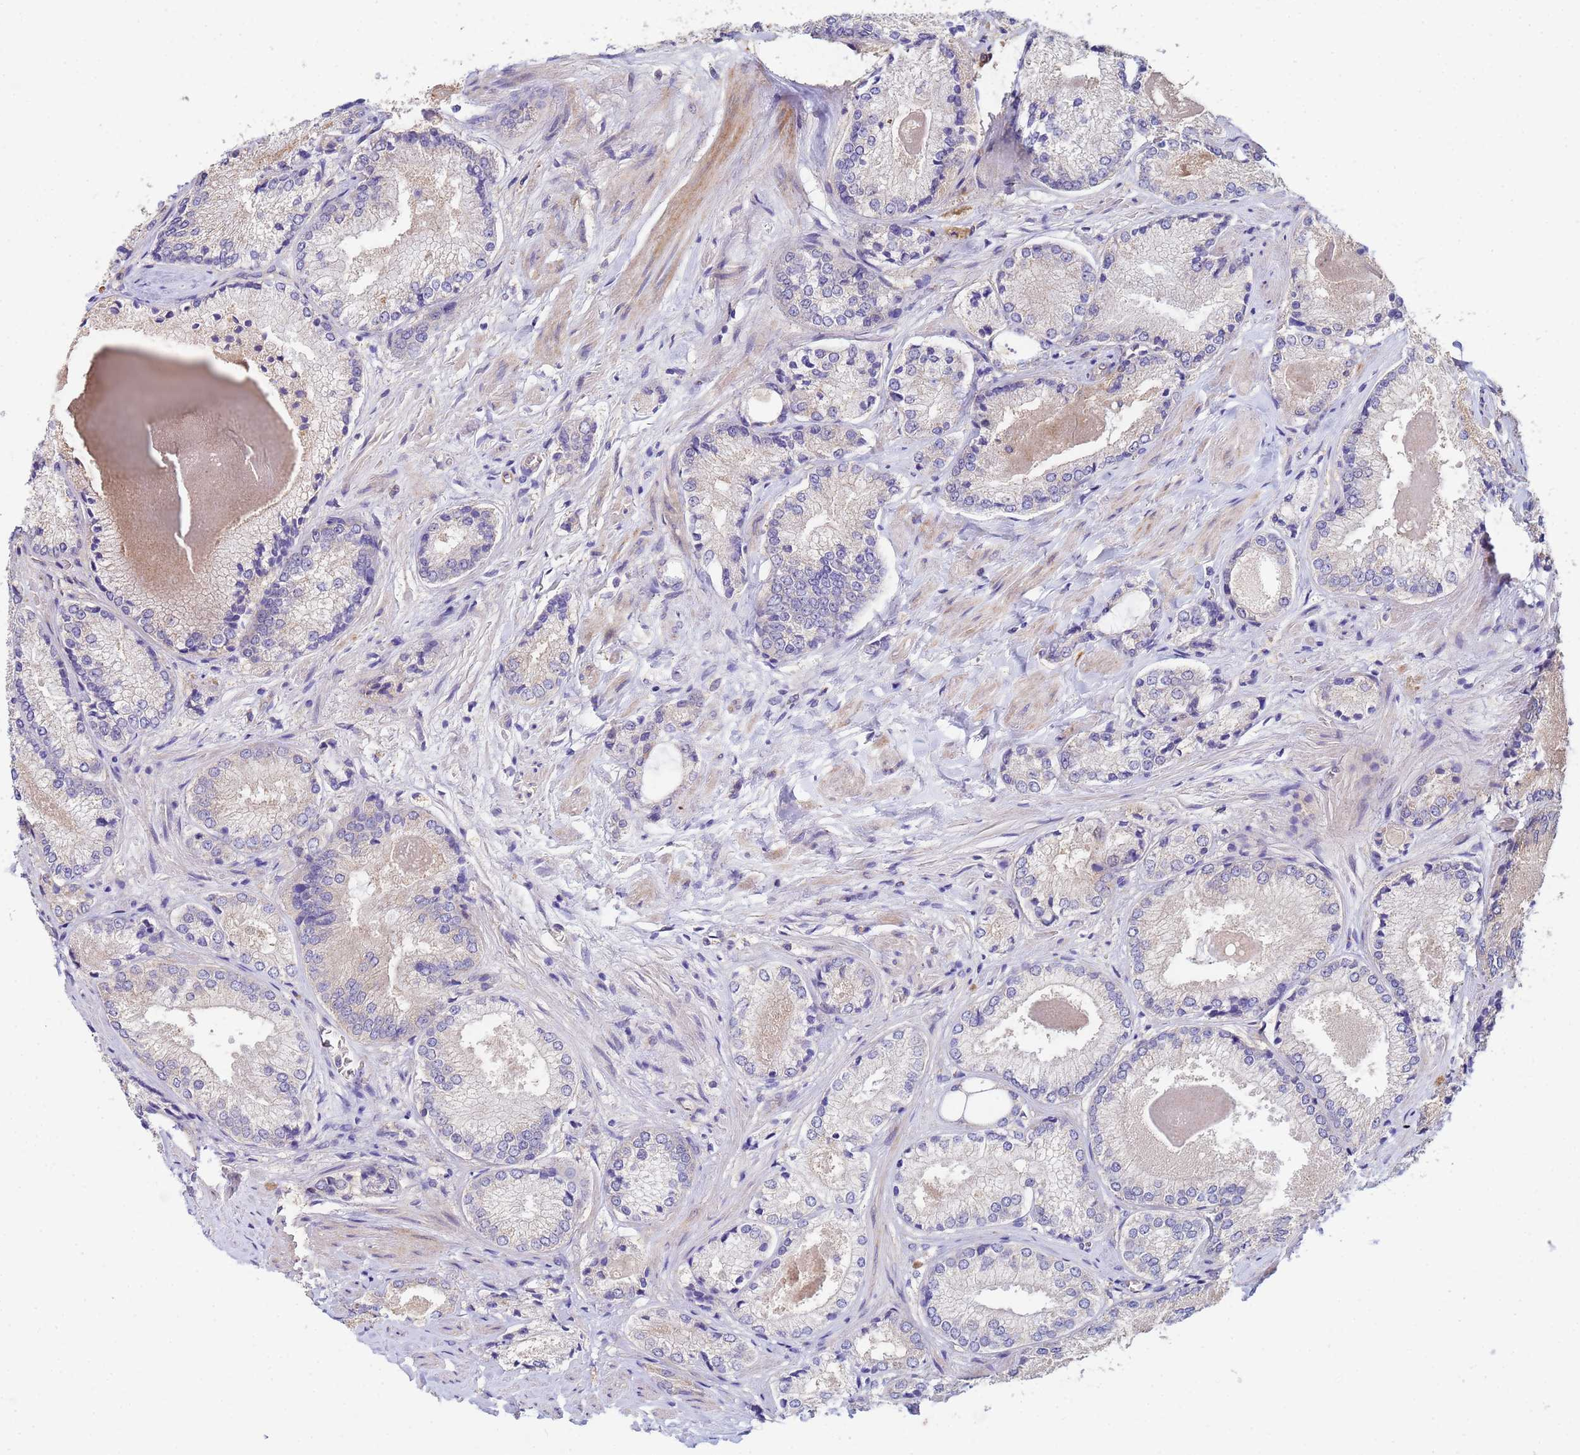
{"staining": {"intensity": "negative", "quantity": "none", "location": "none"}, "tissue": "prostate cancer", "cell_type": "Tumor cells", "image_type": "cancer", "snomed": [{"axis": "morphology", "description": "Adenocarcinoma, Low grade"}, {"axis": "topography", "description": "Prostate"}], "caption": "Micrograph shows no protein expression in tumor cells of low-grade adenocarcinoma (prostate) tissue. Brightfield microscopy of immunohistochemistry stained with DAB (3,3'-diaminobenzidine) (brown) and hematoxylin (blue), captured at high magnification.", "gene": "CDC34", "patient": {"sex": "male", "age": 68}}